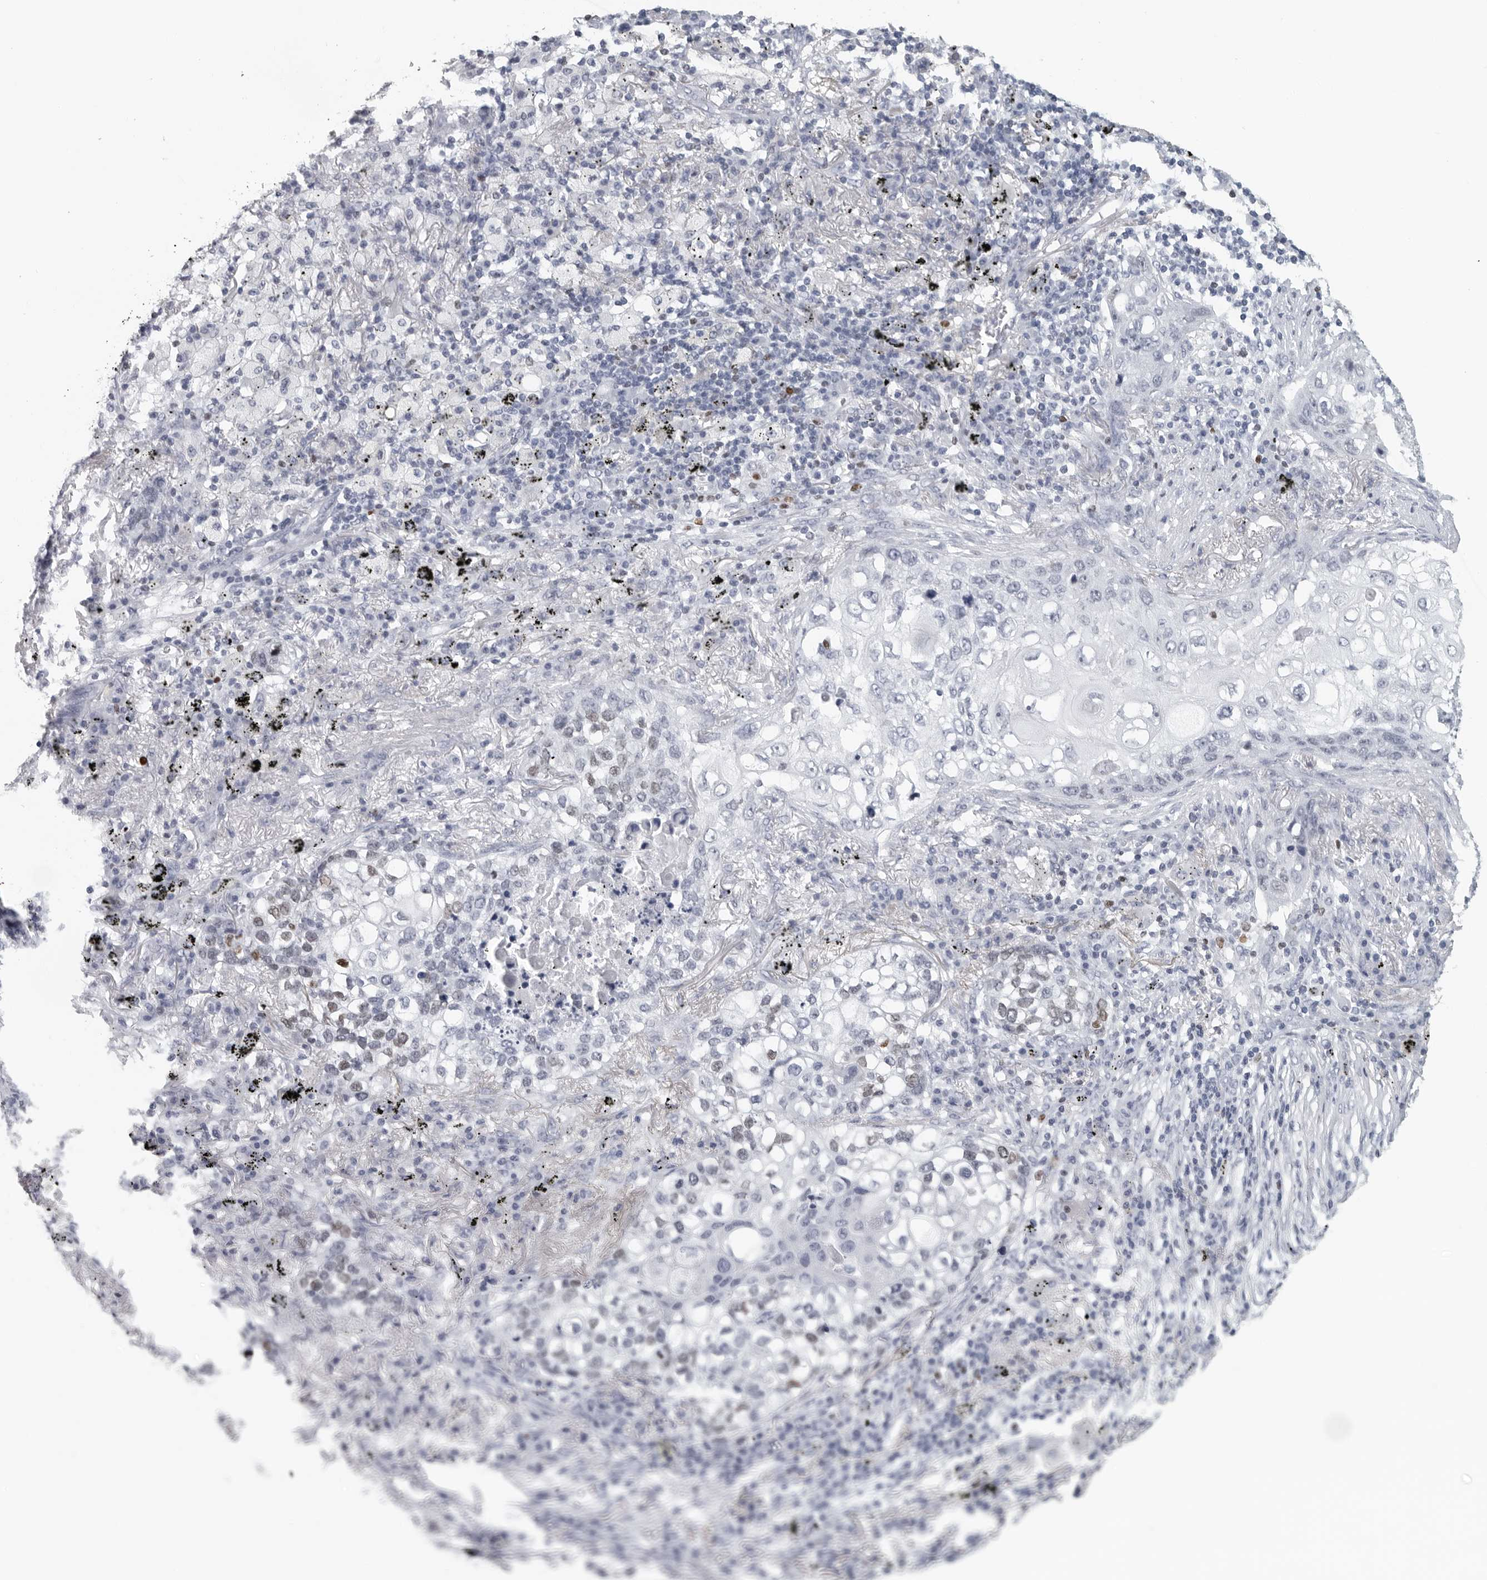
{"staining": {"intensity": "weak", "quantity": "<25%", "location": "nuclear"}, "tissue": "lung cancer", "cell_type": "Tumor cells", "image_type": "cancer", "snomed": [{"axis": "morphology", "description": "Squamous cell carcinoma, NOS"}, {"axis": "topography", "description": "Lung"}], "caption": "The image shows no significant expression in tumor cells of lung squamous cell carcinoma.", "gene": "SATB2", "patient": {"sex": "female", "age": 63}}